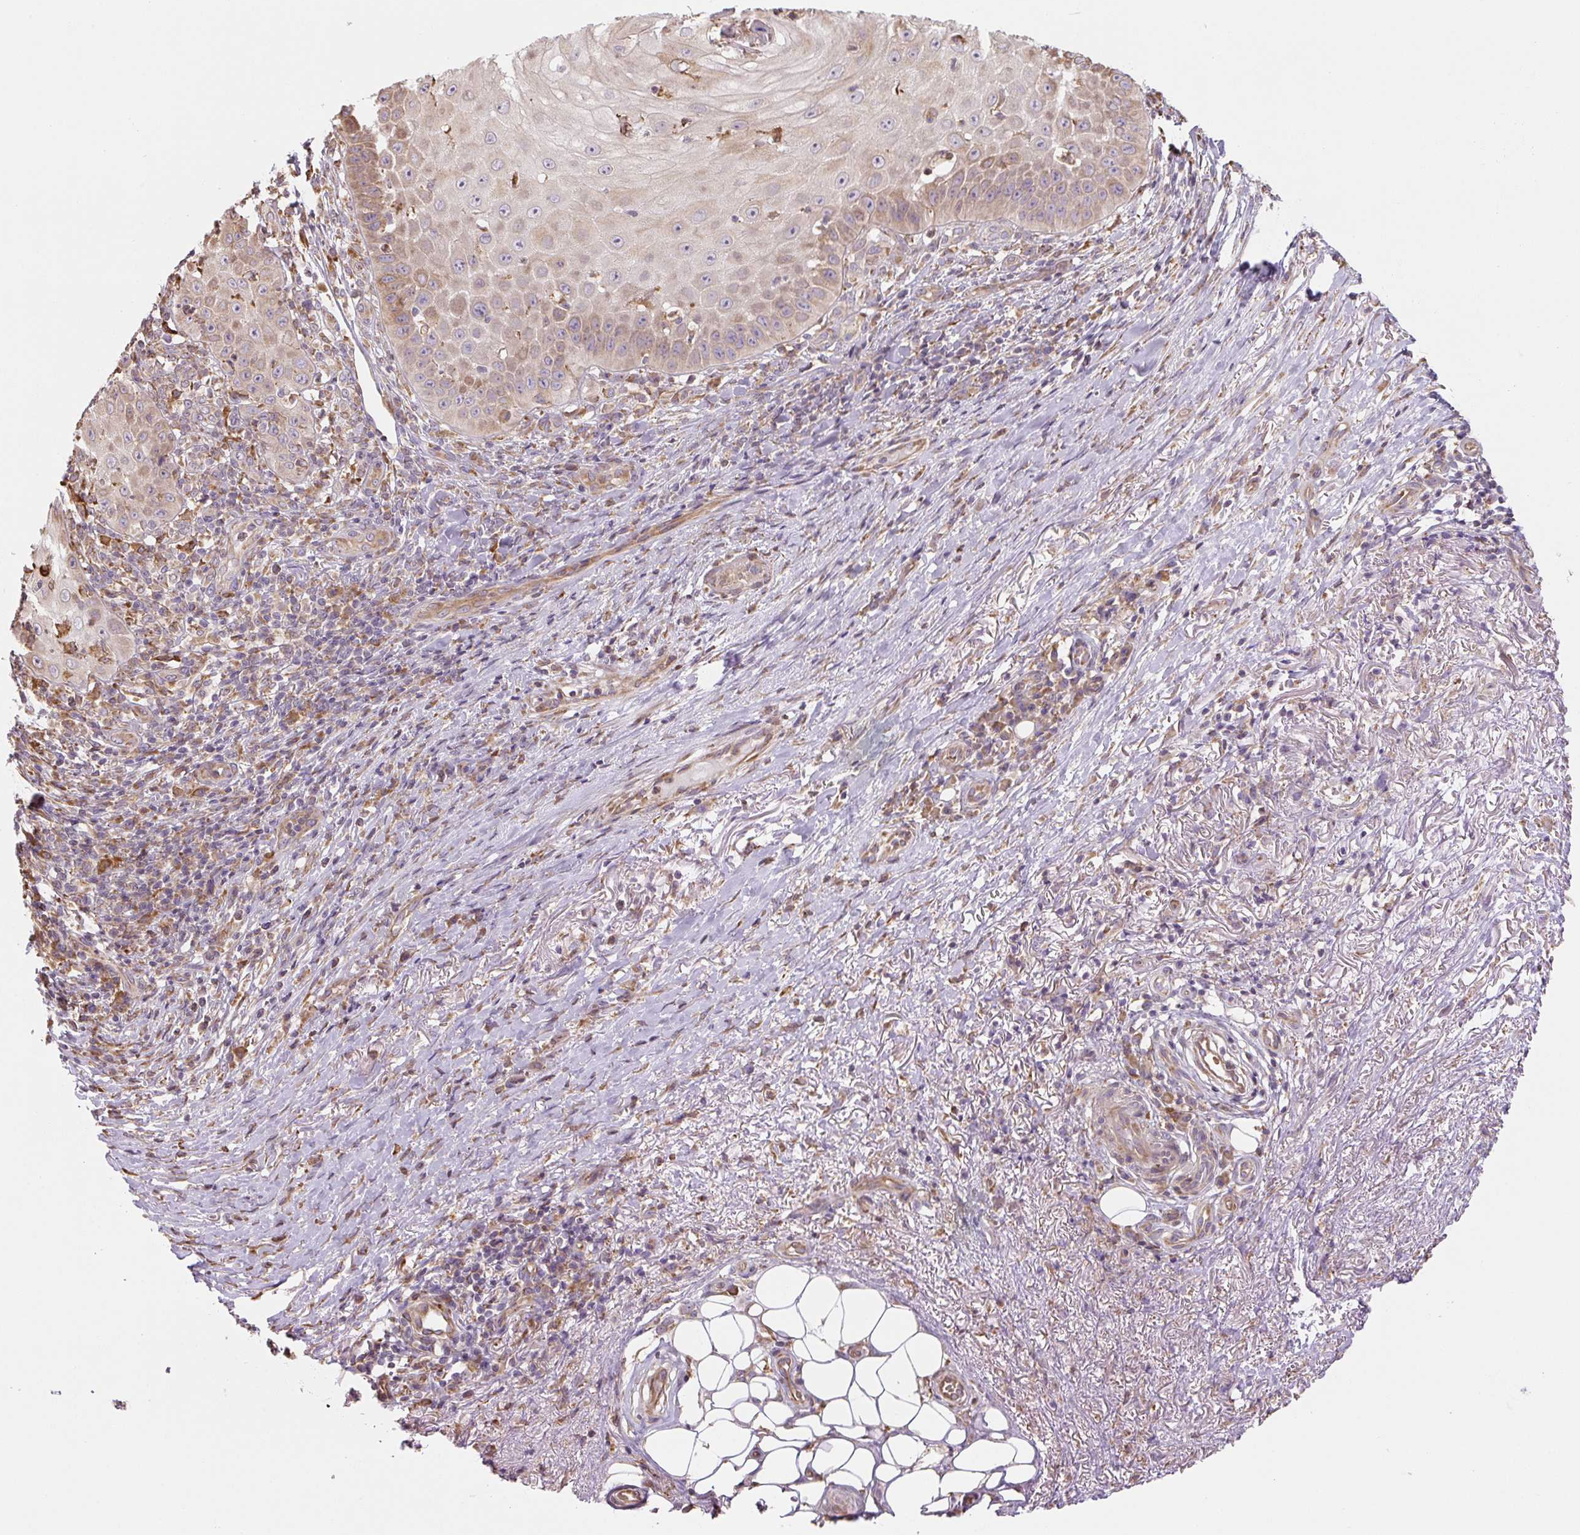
{"staining": {"intensity": "weak", "quantity": "25%-75%", "location": "cytoplasmic/membranous"}, "tissue": "skin cancer", "cell_type": "Tumor cells", "image_type": "cancer", "snomed": [{"axis": "morphology", "description": "Squamous cell carcinoma, NOS"}, {"axis": "topography", "description": "Skin"}], "caption": "Human skin cancer stained with a protein marker shows weak staining in tumor cells.", "gene": "RASA1", "patient": {"sex": "male", "age": 70}}